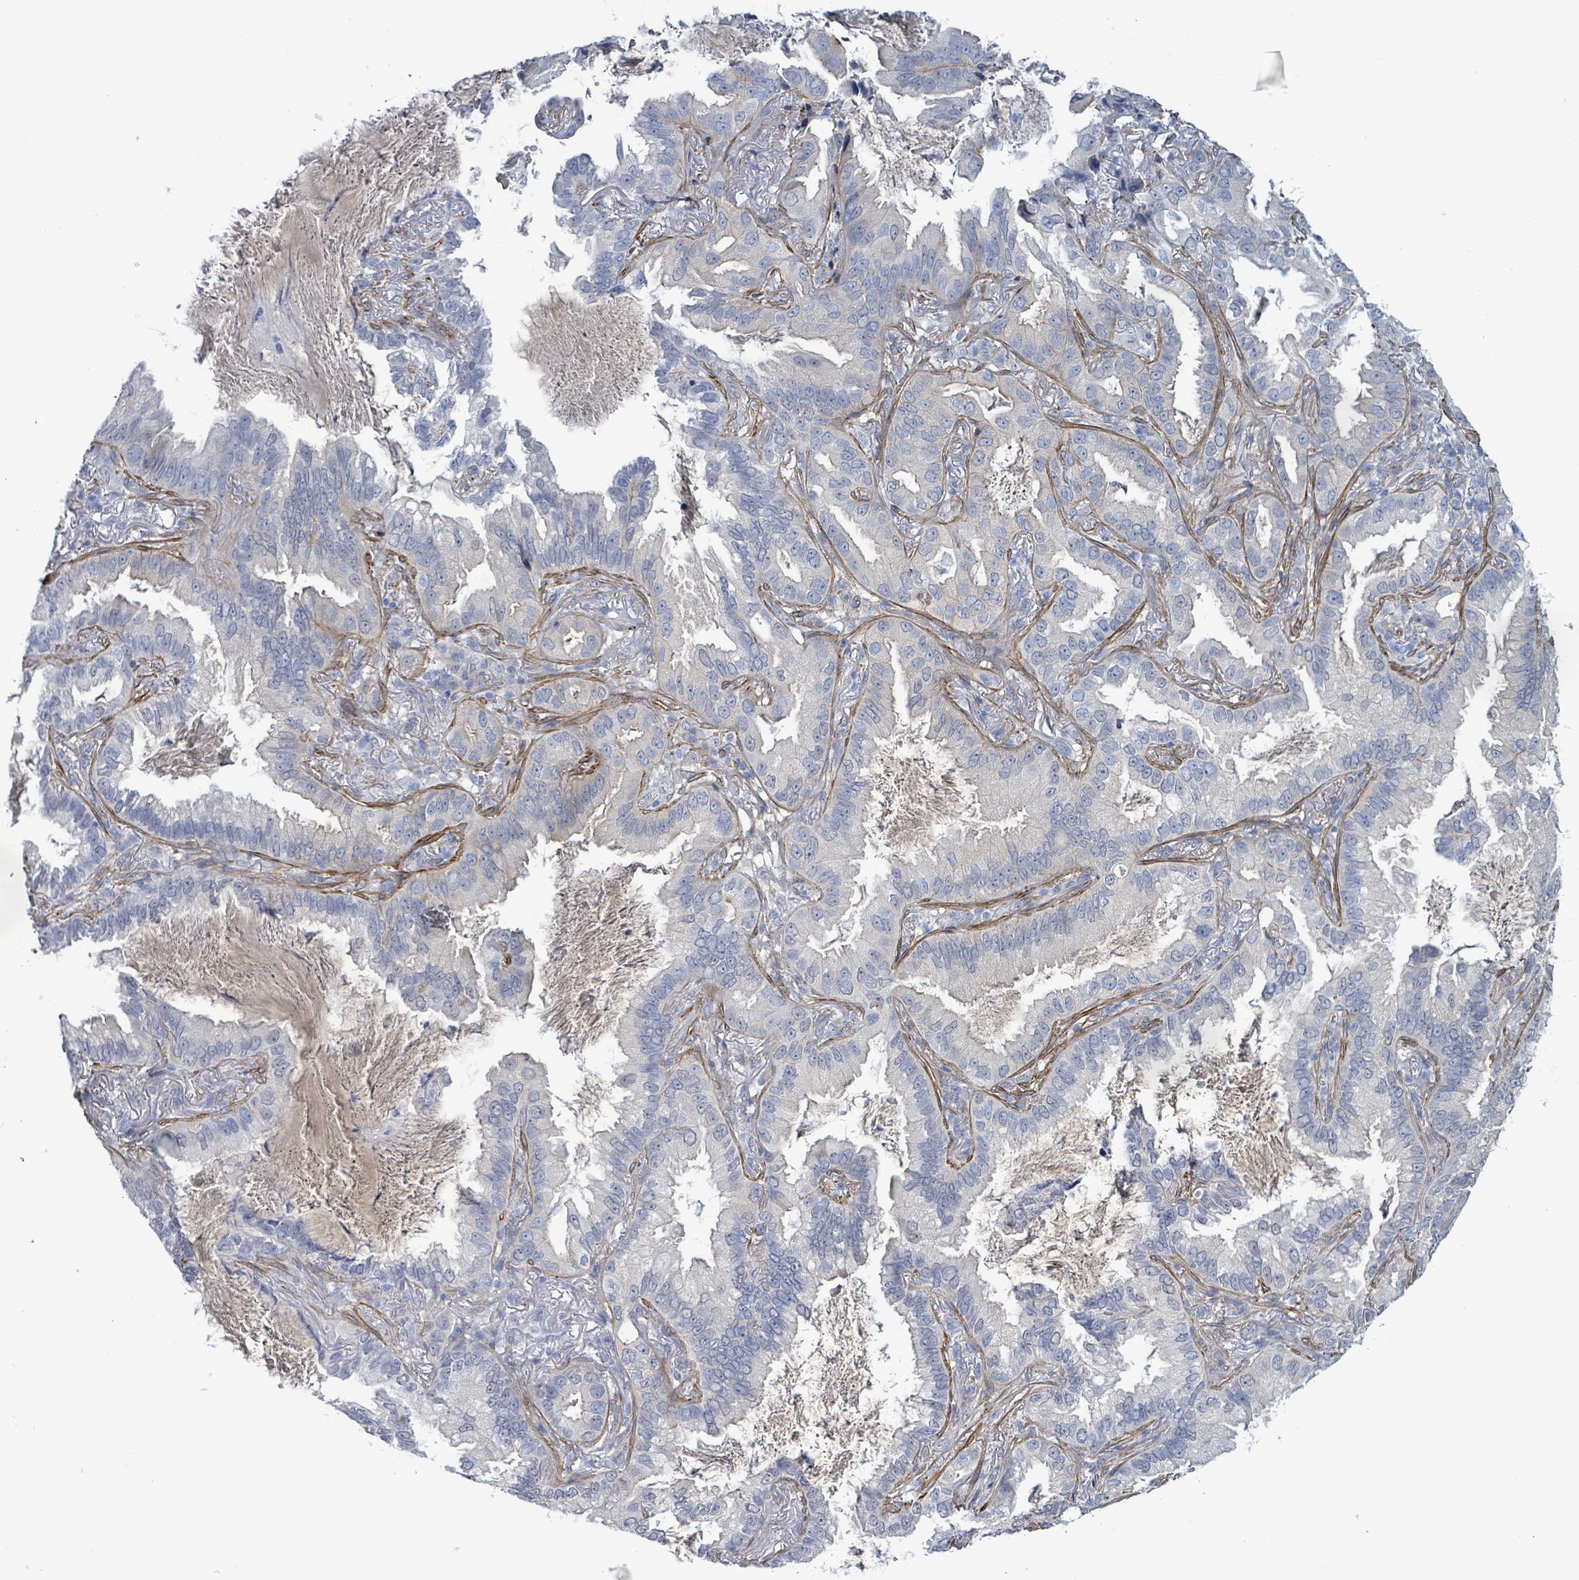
{"staining": {"intensity": "negative", "quantity": "none", "location": "none"}, "tissue": "lung cancer", "cell_type": "Tumor cells", "image_type": "cancer", "snomed": [{"axis": "morphology", "description": "Adenocarcinoma, NOS"}, {"axis": "topography", "description": "Lung"}], "caption": "IHC of human lung cancer (adenocarcinoma) displays no expression in tumor cells.", "gene": "DMRTC1B", "patient": {"sex": "female", "age": 69}}